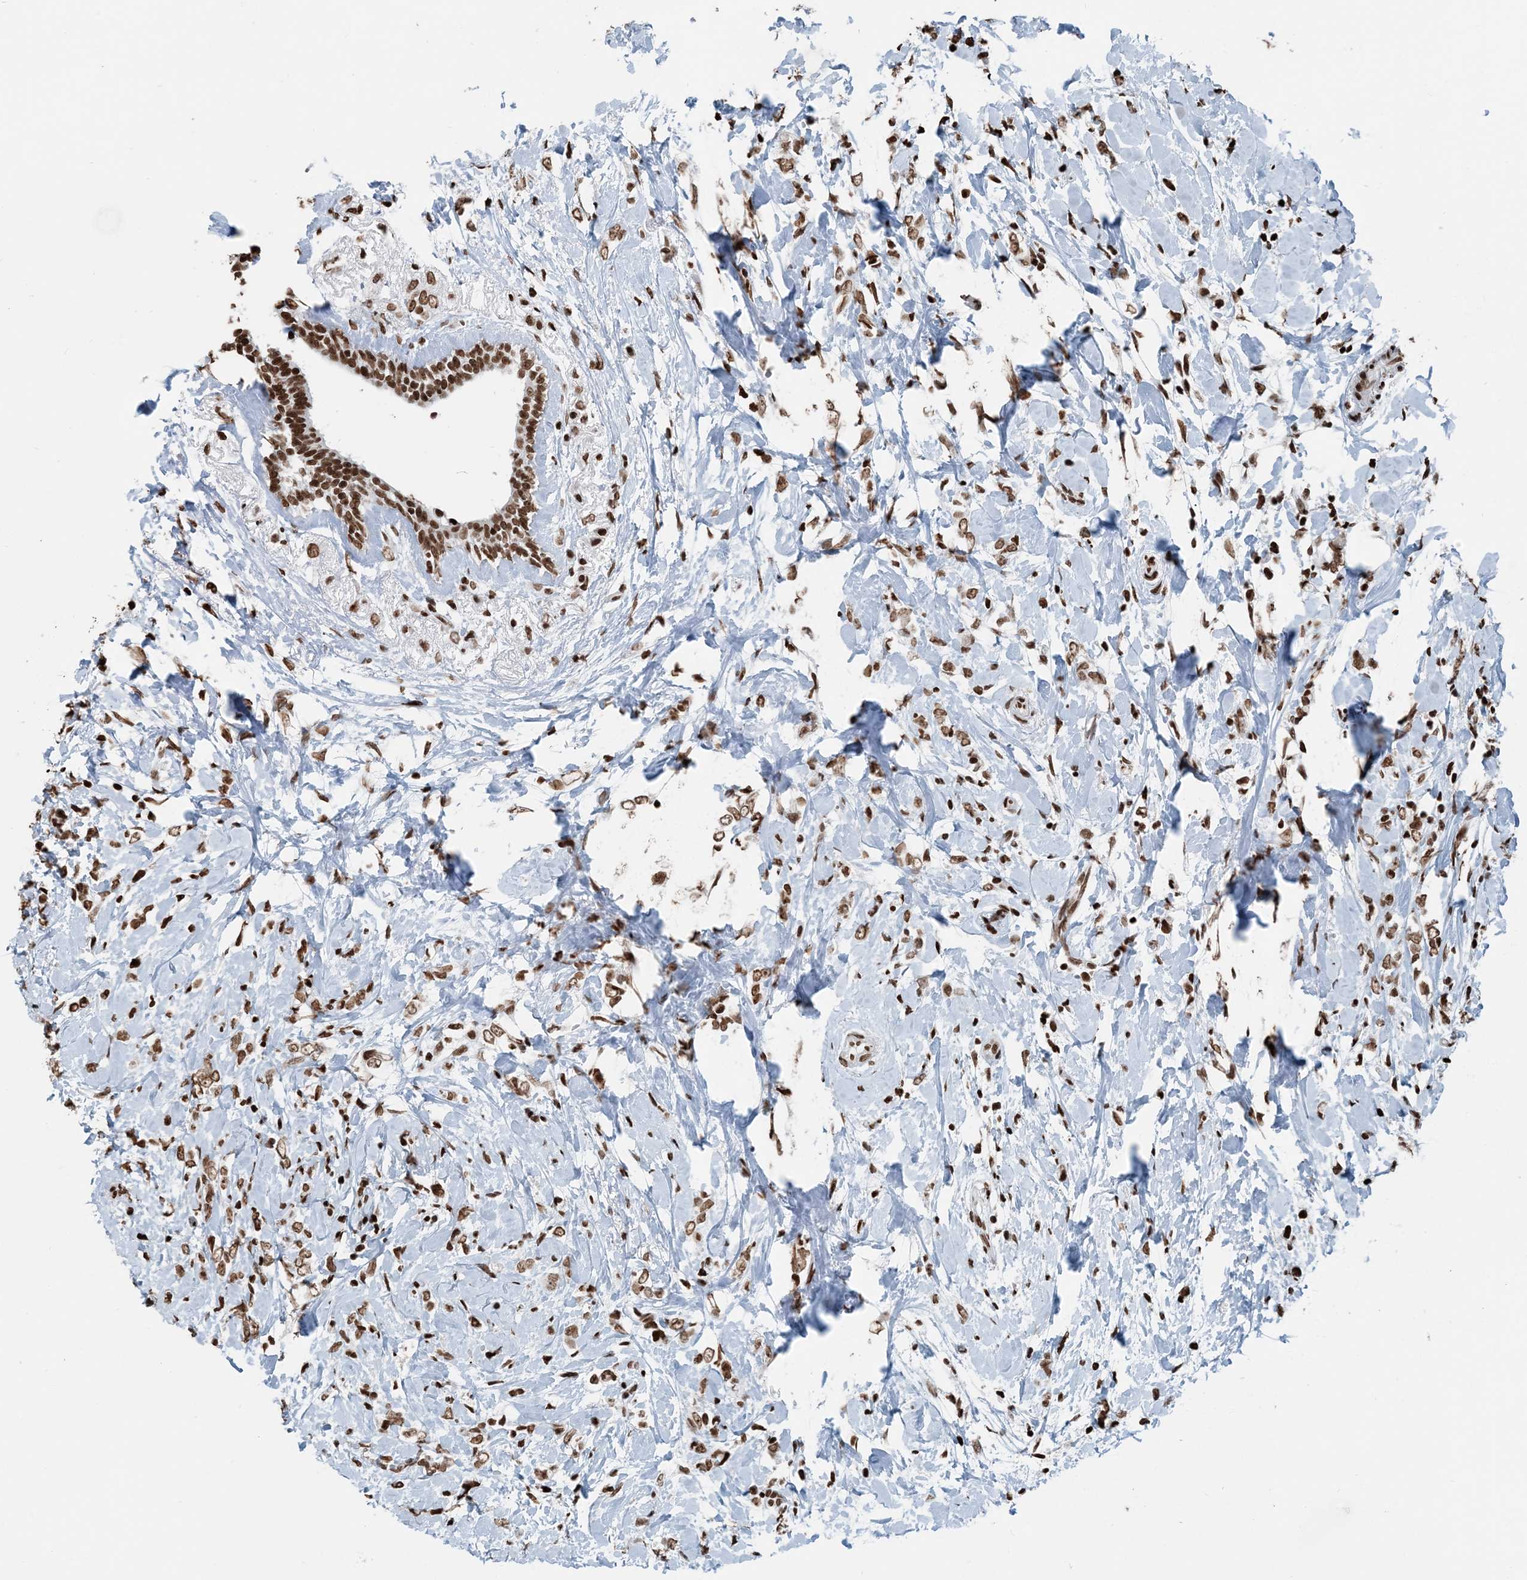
{"staining": {"intensity": "moderate", "quantity": ">75%", "location": "nuclear"}, "tissue": "breast cancer", "cell_type": "Tumor cells", "image_type": "cancer", "snomed": [{"axis": "morphology", "description": "Normal tissue, NOS"}, {"axis": "morphology", "description": "Lobular carcinoma"}, {"axis": "topography", "description": "Breast"}], "caption": "IHC staining of breast cancer (lobular carcinoma), which displays medium levels of moderate nuclear positivity in about >75% of tumor cells indicating moderate nuclear protein staining. The staining was performed using DAB (brown) for protein detection and nuclei were counterstained in hematoxylin (blue).", "gene": "H3-3B", "patient": {"sex": "female", "age": 47}}